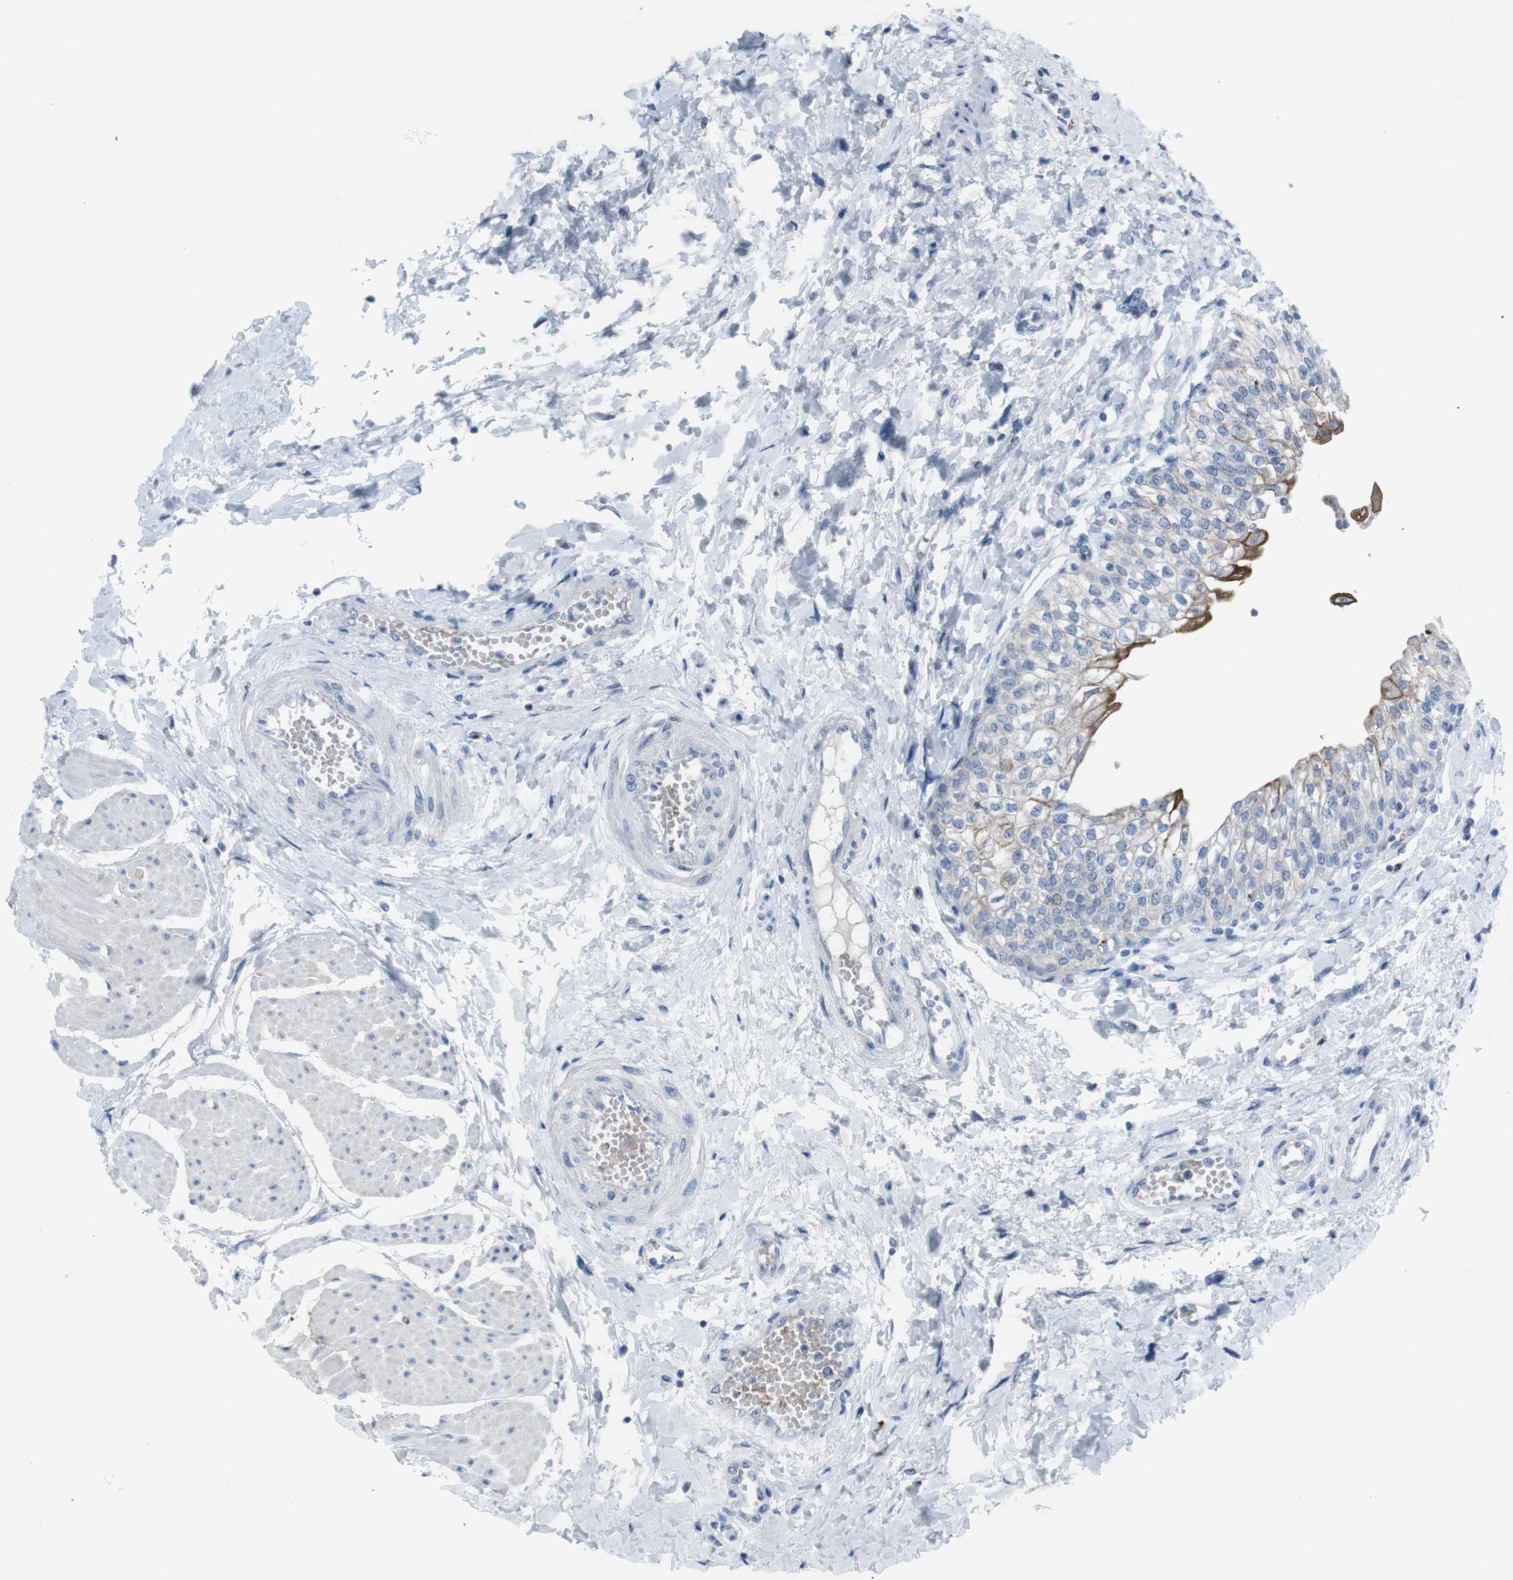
{"staining": {"intensity": "strong", "quantity": "<25%", "location": "cytoplasmic/membranous"}, "tissue": "urinary bladder", "cell_type": "Urothelial cells", "image_type": "normal", "snomed": [{"axis": "morphology", "description": "Normal tissue, NOS"}, {"axis": "topography", "description": "Urinary bladder"}], "caption": "Urinary bladder stained with DAB (3,3'-diaminobenzidine) immunohistochemistry (IHC) reveals medium levels of strong cytoplasmic/membranous staining in approximately <25% of urothelial cells.", "gene": "ST6GAL1", "patient": {"sex": "male", "age": 55}}